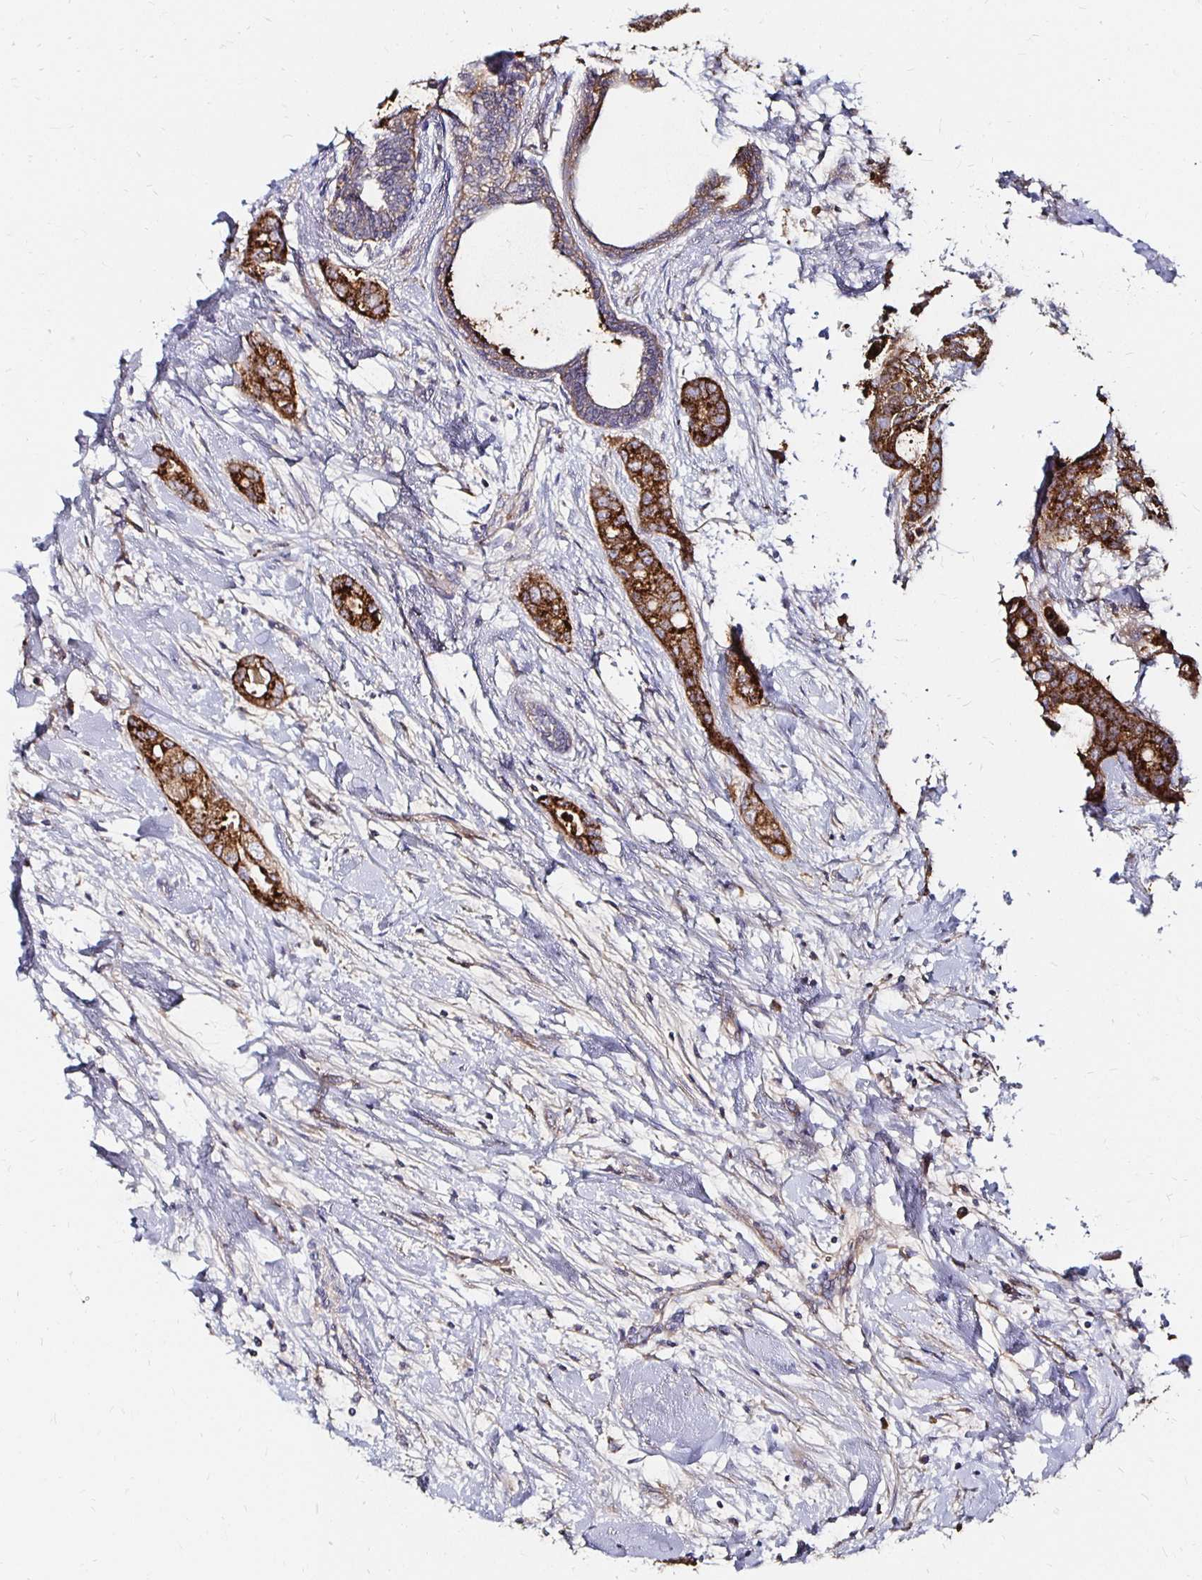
{"staining": {"intensity": "strong", "quantity": "25%-75%", "location": "cytoplasmic/membranous"}, "tissue": "breast cancer", "cell_type": "Tumor cells", "image_type": "cancer", "snomed": [{"axis": "morphology", "description": "Duct carcinoma"}, {"axis": "topography", "description": "Breast"}], "caption": "Immunohistochemical staining of invasive ductal carcinoma (breast) exhibits high levels of strong cytoplasmic/membranous protein positivity in about 25%-75% of tumor cells.", "gene": "NCSTN", "patient": {"sex": "female", "age": 45}}